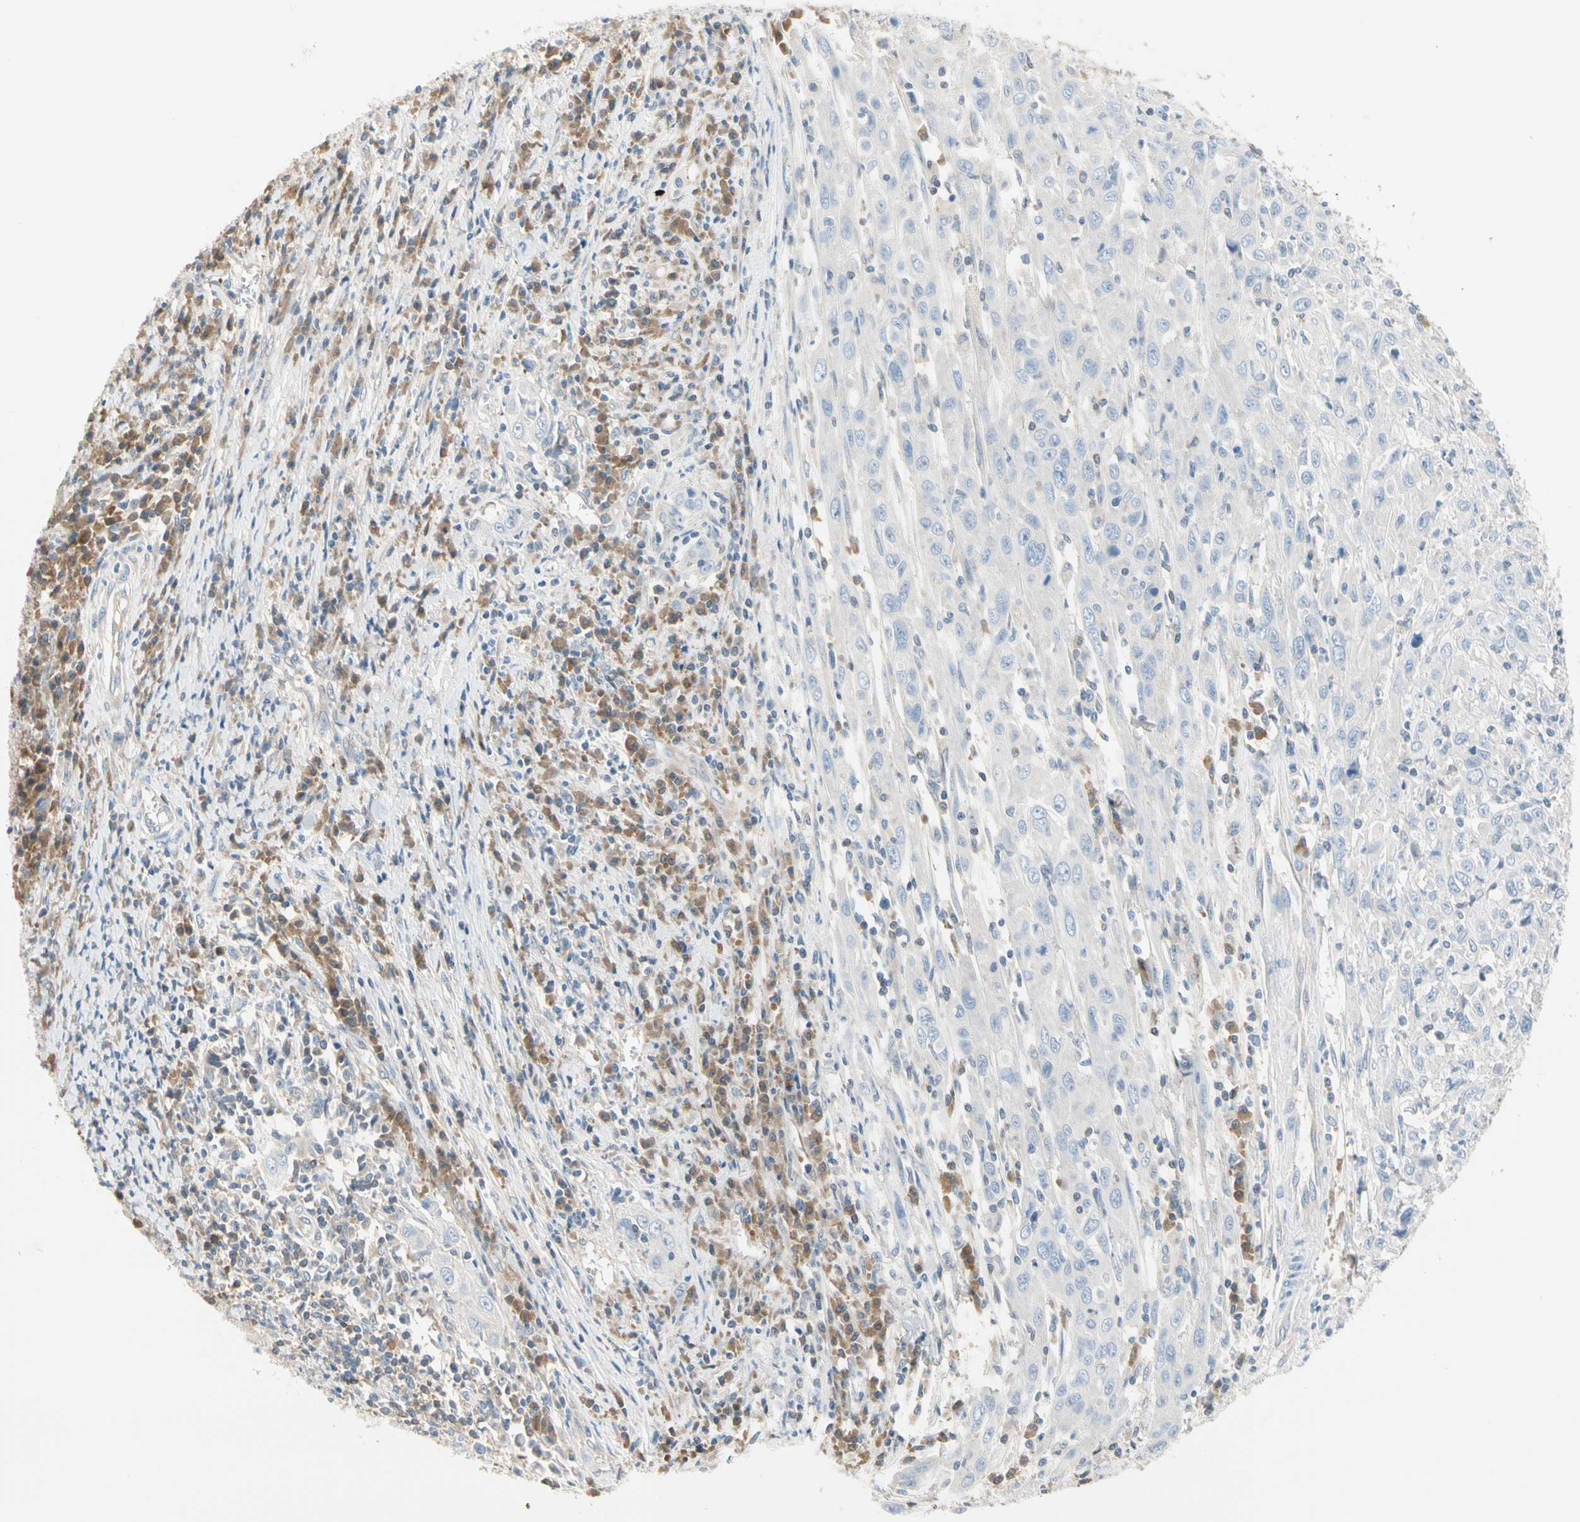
{"staining": {"intensity": "negative", "quantity": "none", "location": "none"}, "tissue": "cervical cancer", "cell_type": "Tumor cells", "image_type": "cancer", "snomed": [{"axis": "morphology", "description": "Squamous cell carcinoma, NOS"}, {"axis": "topography", "description": "Cervix"}], "caption": "DAB immunohistochemical staining of human cervical cancer (squamous cell carcinoma) shows no significant staining in tumor cells.", "gene": "MPI", "patient": {"sex": "female", "age": 46}}